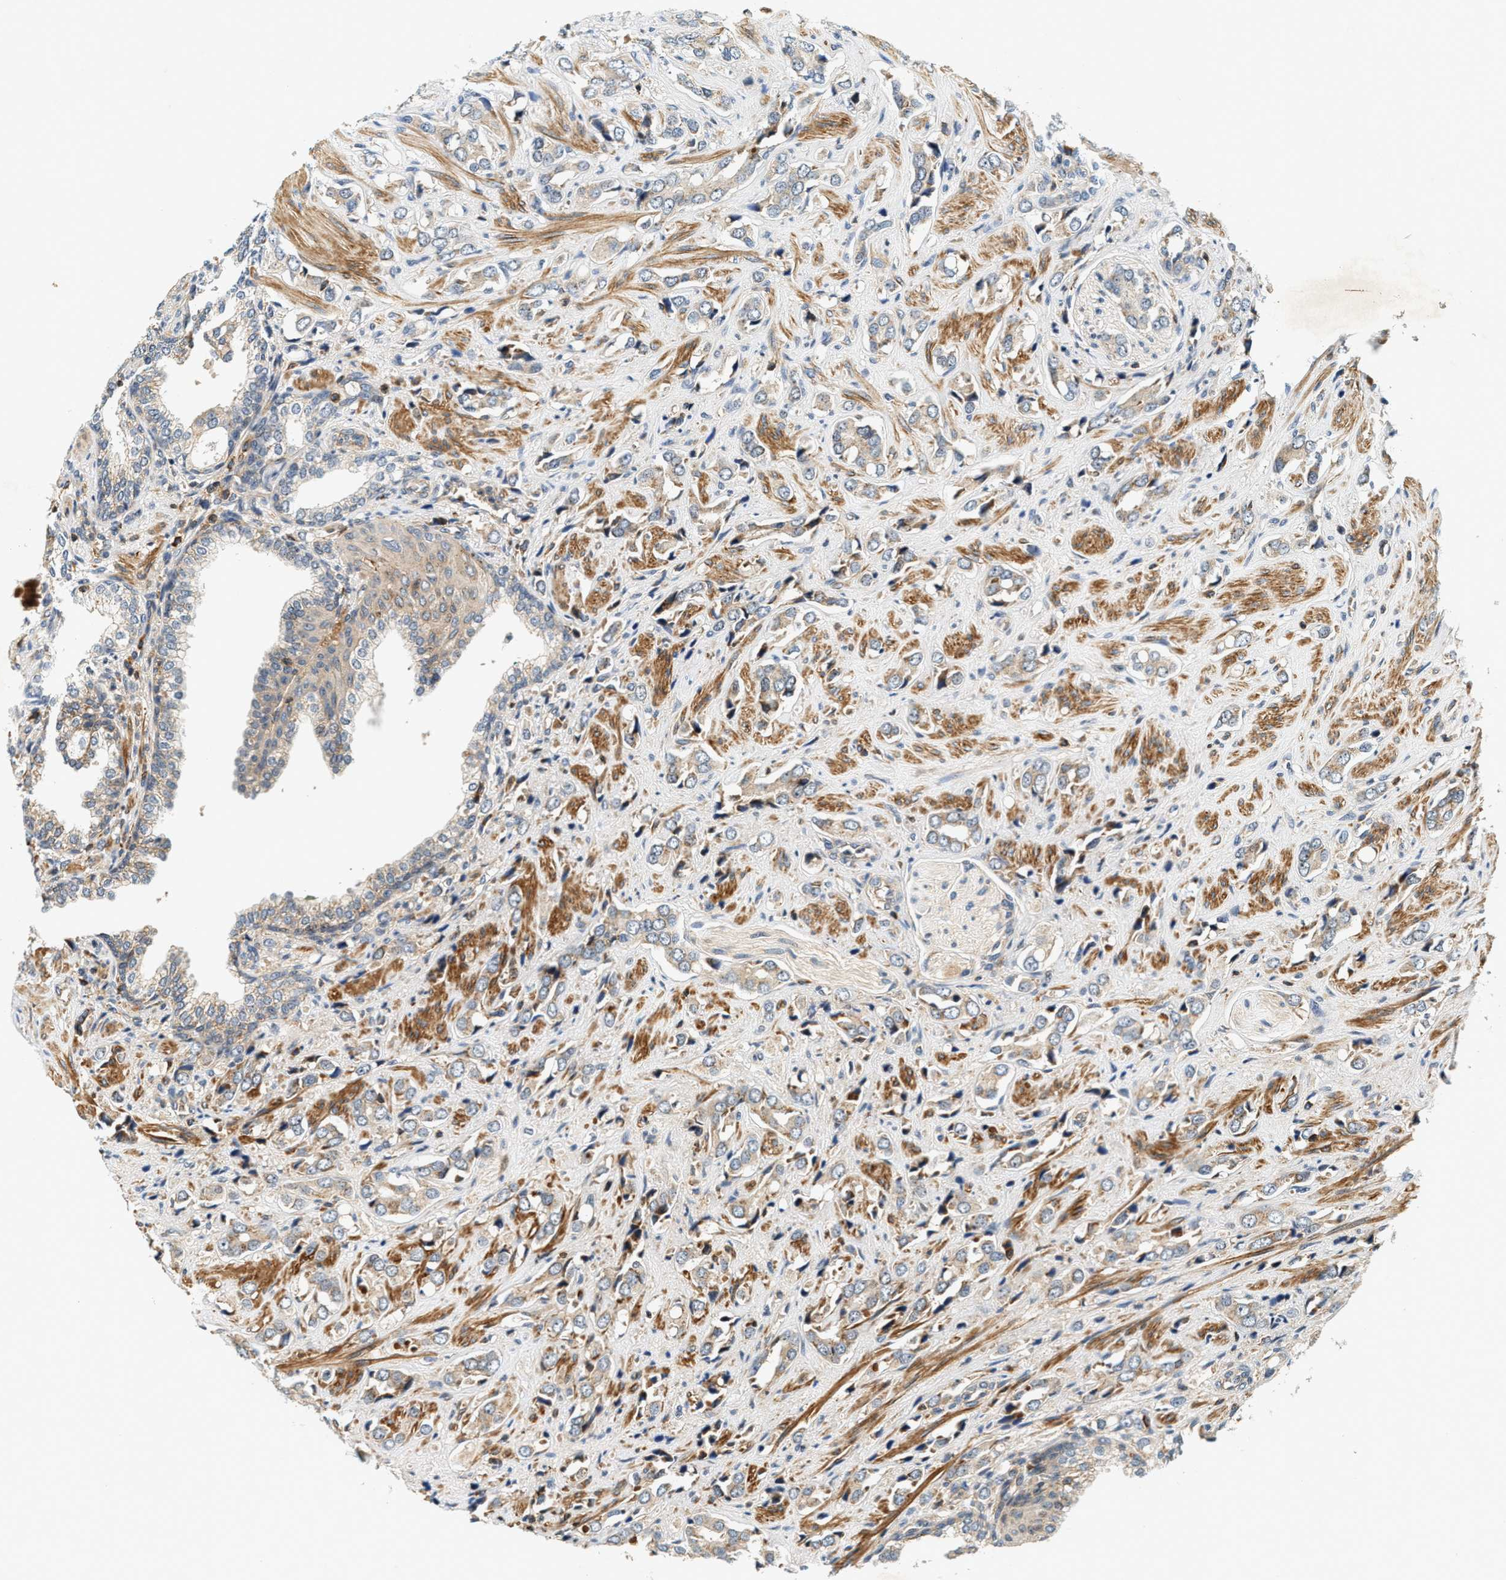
{"staining": {"intensity": "weak", "quantity": "25%-75%", "location": "cytoplasmic/membranous"}, "tissue": "prostate cancer", "cell_type": "Tumor cells", "image_type": "cancer", "snomed": [{"axis": "morphology", "description": "Adenocarcinoma, High grade"}, {"axis": "topography", "description": "Prostate"}], "caption": "Weak cytoplasmic/membranous positivity is present in about 25%-75% of tumor cells in prostate high-grade adenocarcinoma.", "gene": "SAMD9", "patient": {"sex": "male", "age": 52}}